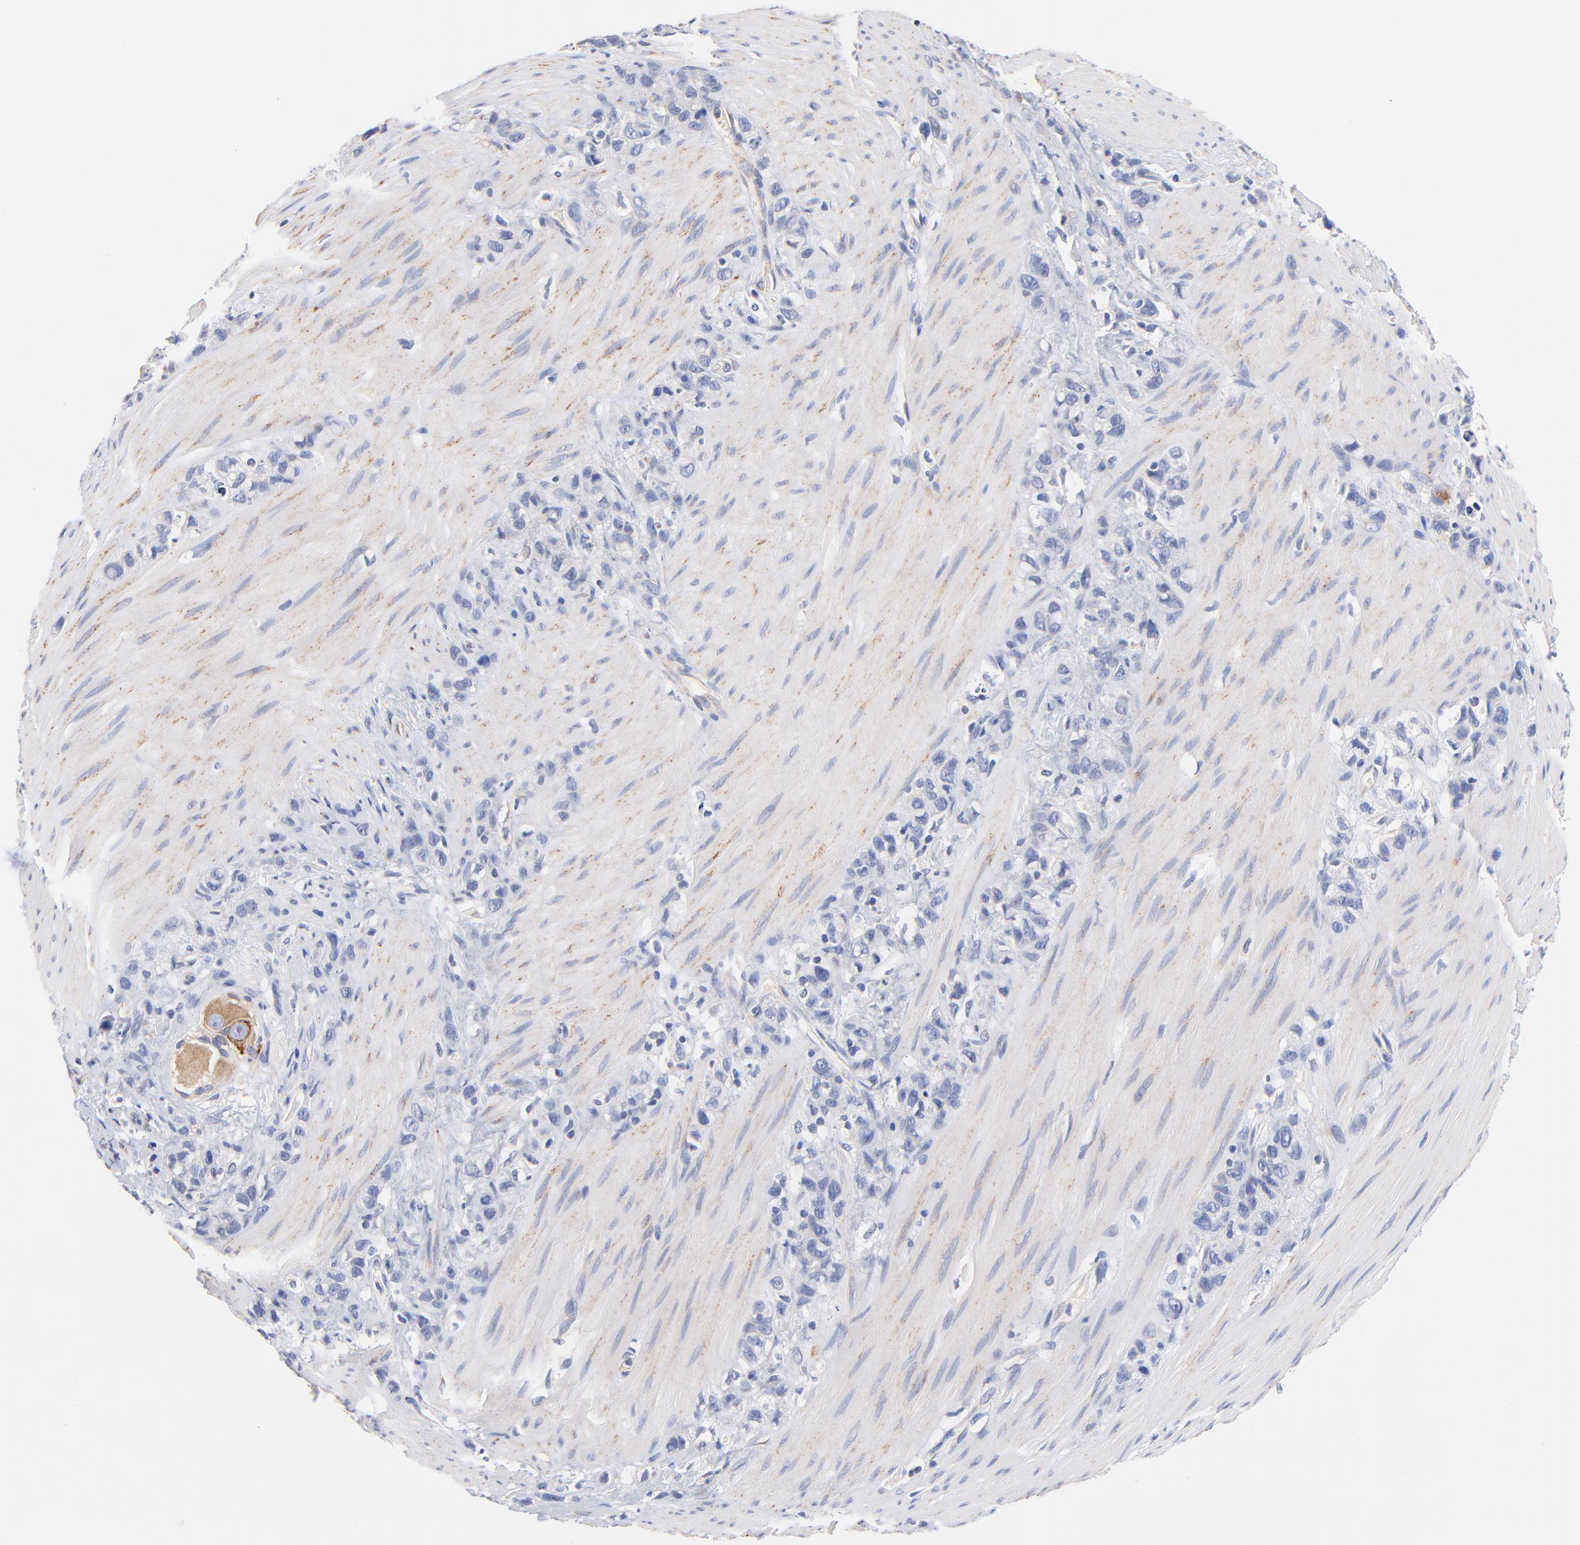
{"staining": {"intensity": "moderate", "quantity": "<25%", "location": "cytoplasmic/membranous"}, "tissue": "stomach cancer", "cell_type": "Tumor cells", "image_type": "cancer", "snomed": [{"axis": "morphology", "description": "Normal tissue, NOS"}, {"axis": "morphology", "description": "Adenocarcinoma, NOS"}, {"axis": "morphology", "description": "Adenocarcinoma, High grade"}, {"axis": "topography", "description": "Stomach, upper"}, {"axis": "topography", "description": "Stomach"}], "caption": "Immunohistochemistry (IHC) image of stomach cancer stained for a protein (brown), which exhibits low levels of moderate cytoplasmic/membranous staining in about <25% of tumor cells.", "gene": "HS3ST1", "patient": {"sex": "female", "age": 65}}